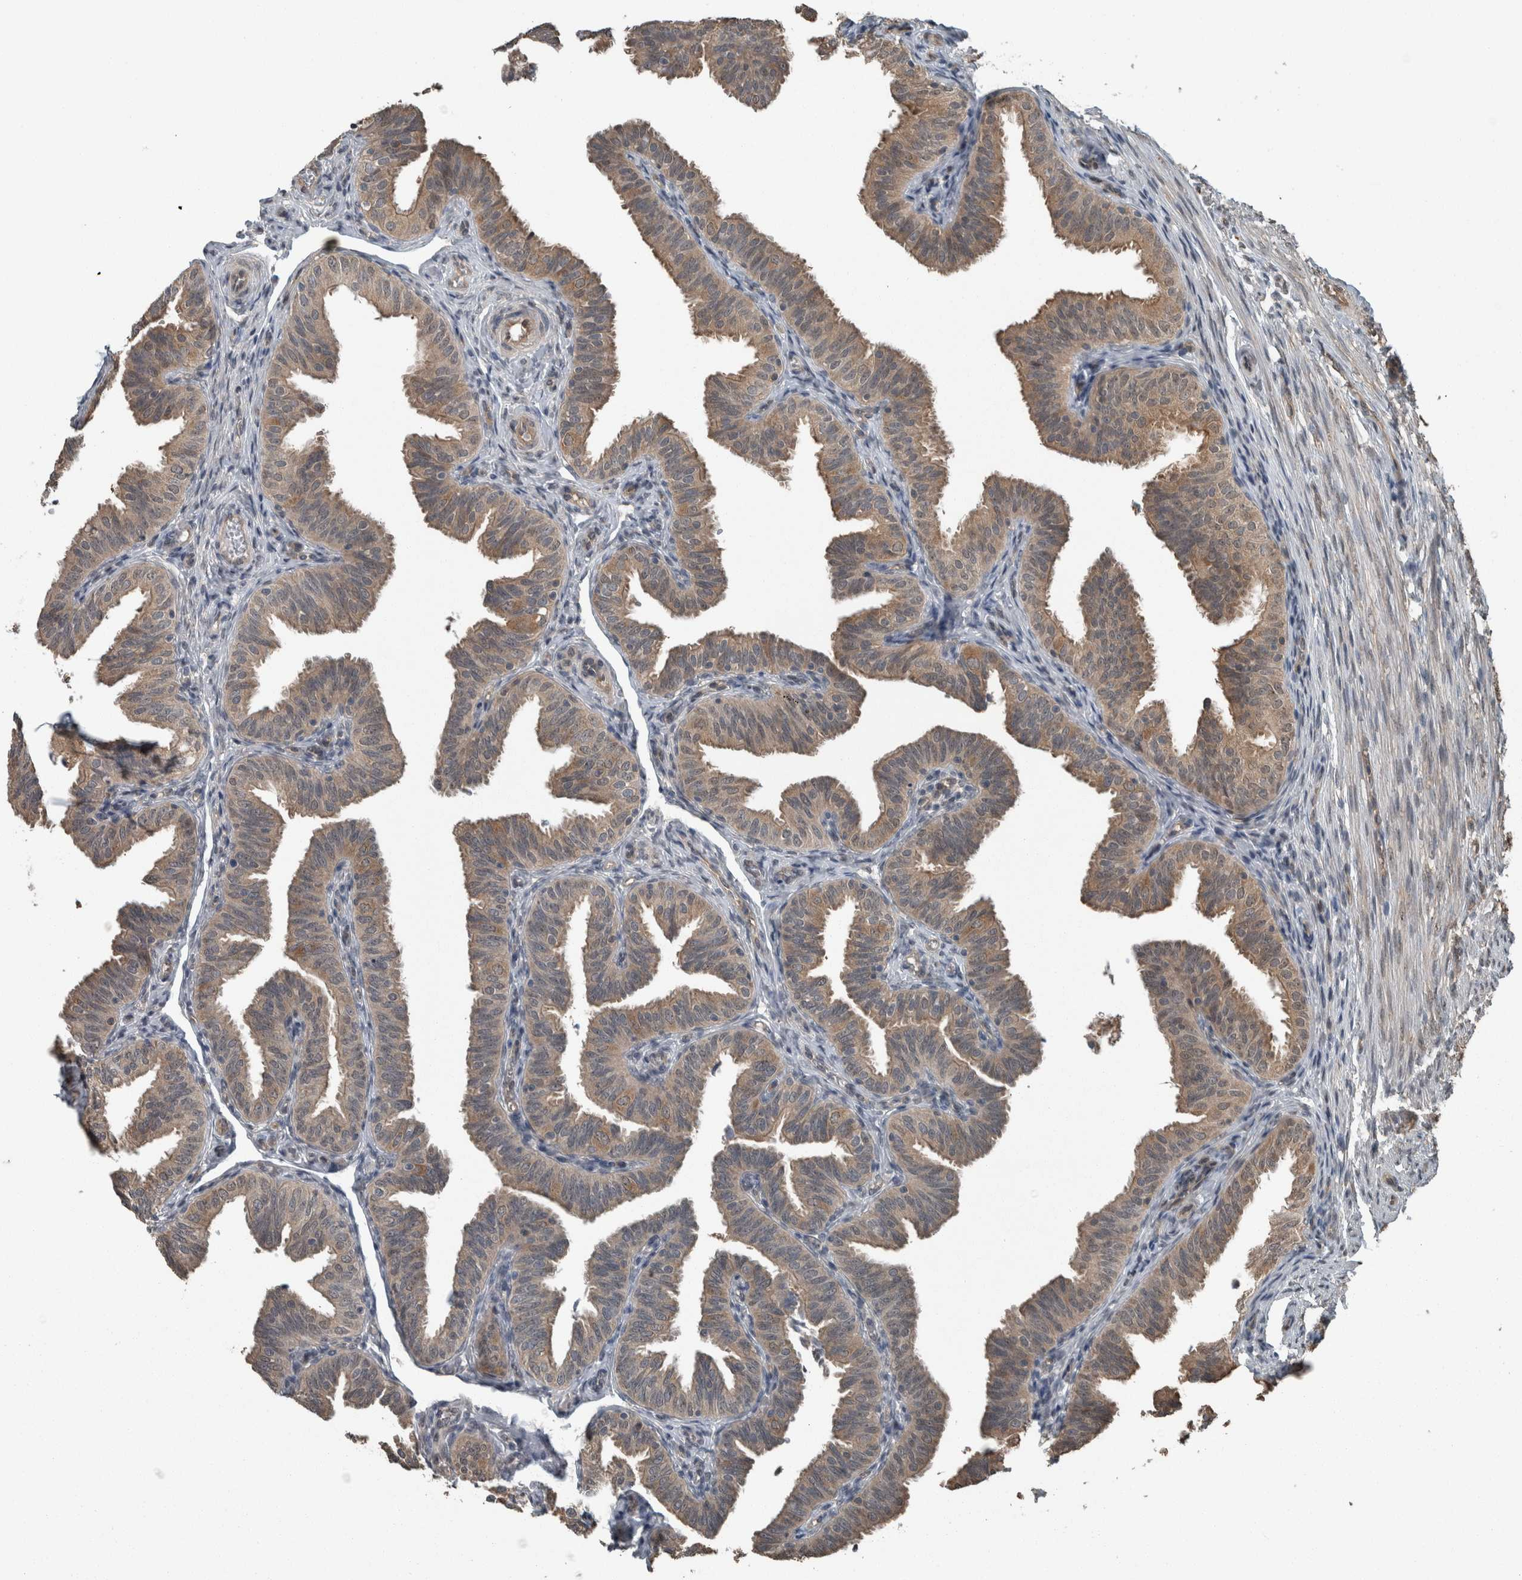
{"staining": {"intensity": "weak", "quantity": ">75%", "location": "cytoplasmic/membranous,nuclear"}, "tissue": "fallopian tube", "cell_type": "Glandular cells", "image_type": "normal", "snomed": [{"axis": "morphology", "description": "Normal tissue, NOS"}, {"axis": "topography", "description": "Fallopian tube"}], "caption": "Brown immunohistochemical staining in benign fallopian tube displays weak cytoplasmic/membranous,nuclear expression in about >75% of glandular cells. Nuclei are stained in blue.", "gene": "MYO1E", "patient": {"sex": "female", "age": 35}}